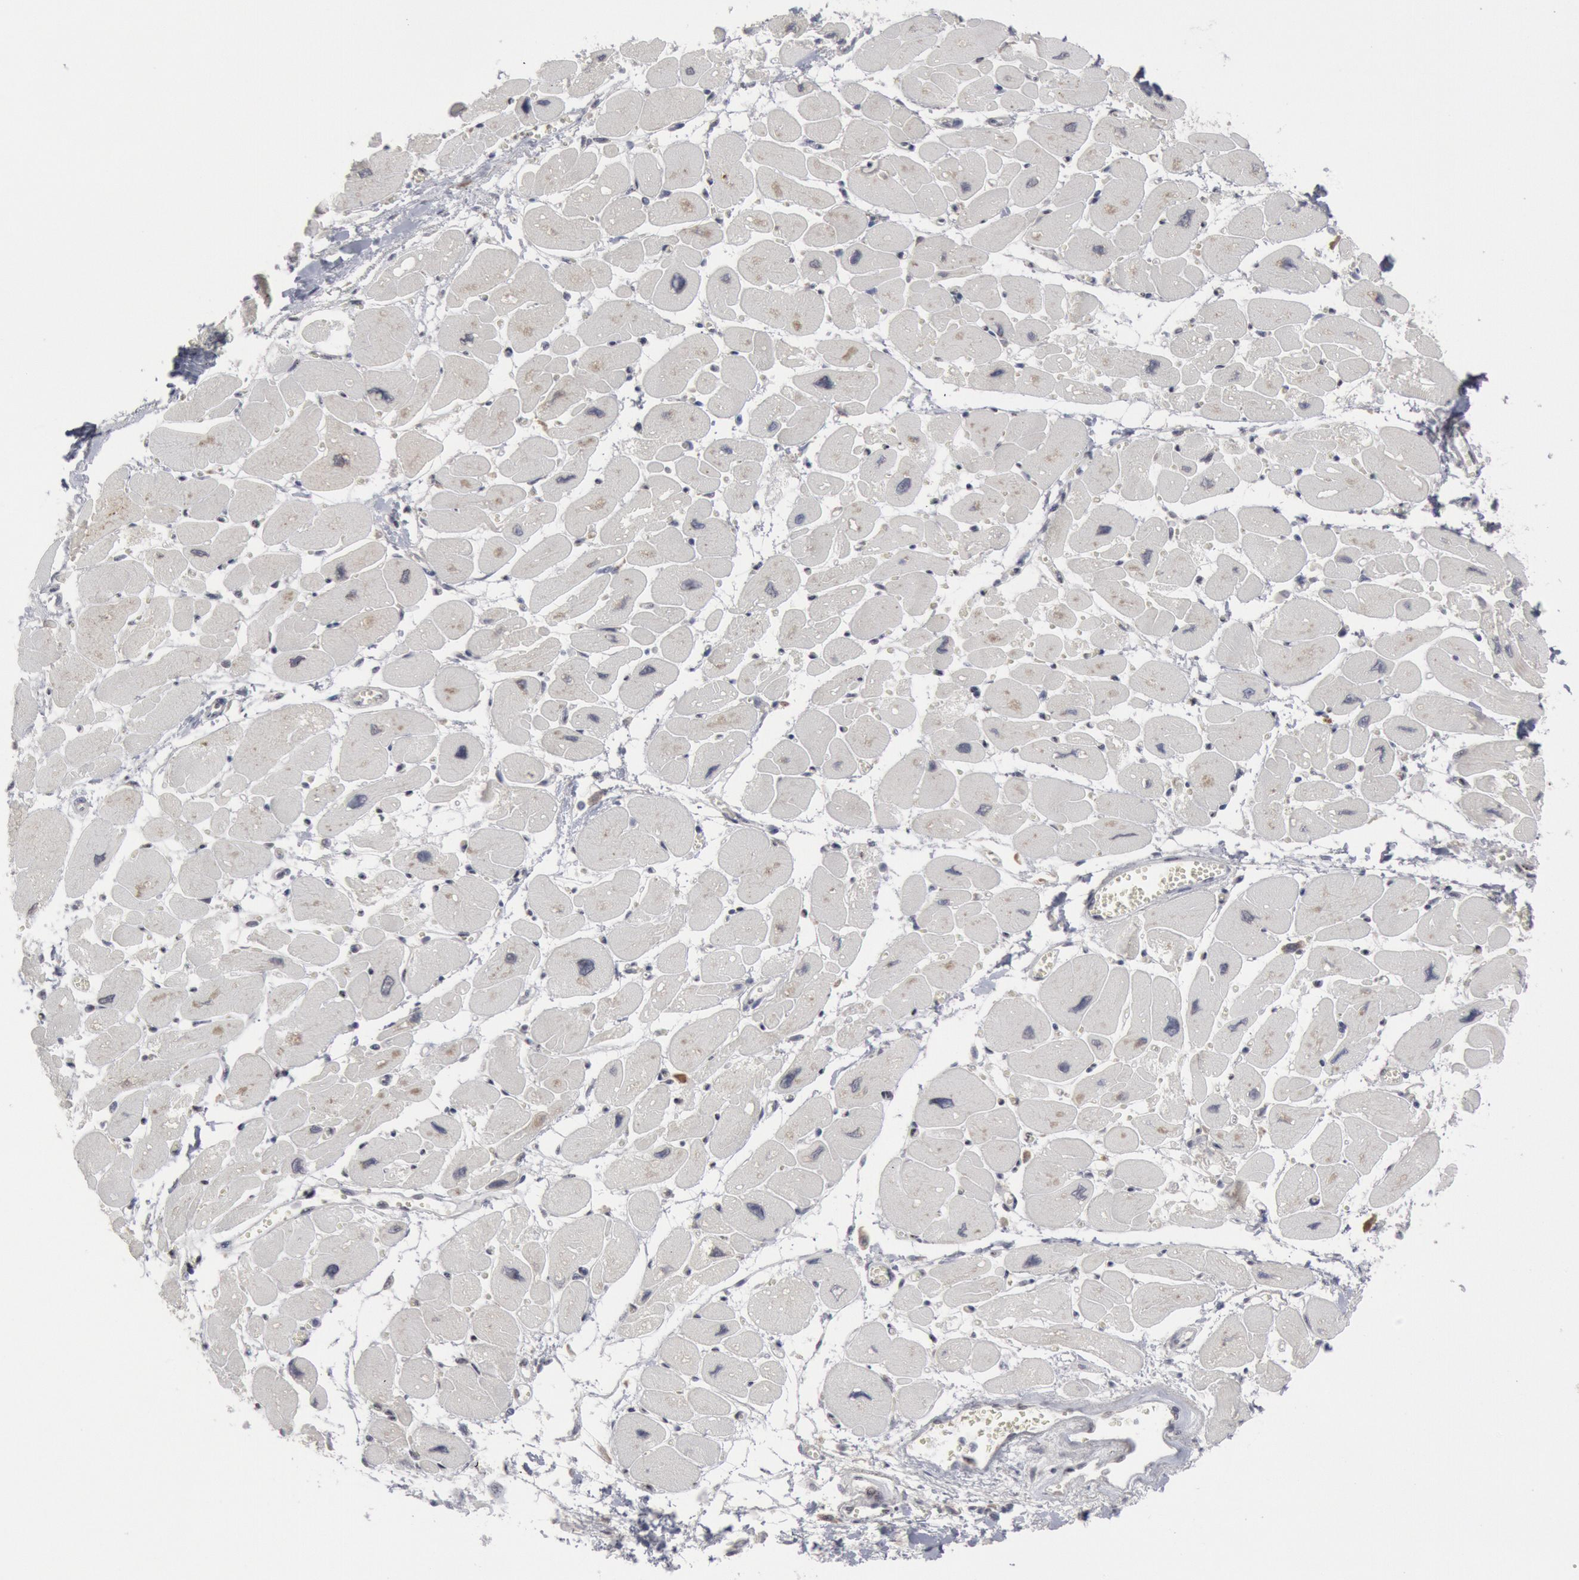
{"staining": {"intensity": "negative", "quantity": "none", "location": "none"}, "tissue": "heart muscle", "cell_type": "Cardiomyocytes", "image_type": "normal", "snomed": [{"axis": "morphology", "description": "Normal tissue, NOS"}, {"axis": "topography", "description": "Heart"}], "caption": "Immunohistochemistry micrograph of benign heart muscle stained for a protein (brown), which demonstrates no expression in cardiomyocytes. (DAB (3,3'-diaminobenzidine) IHC visualized using brightfield microscopy, high magnification).", "gene": "FOXO1", "patient": {"sex": "female", "age": 54}}